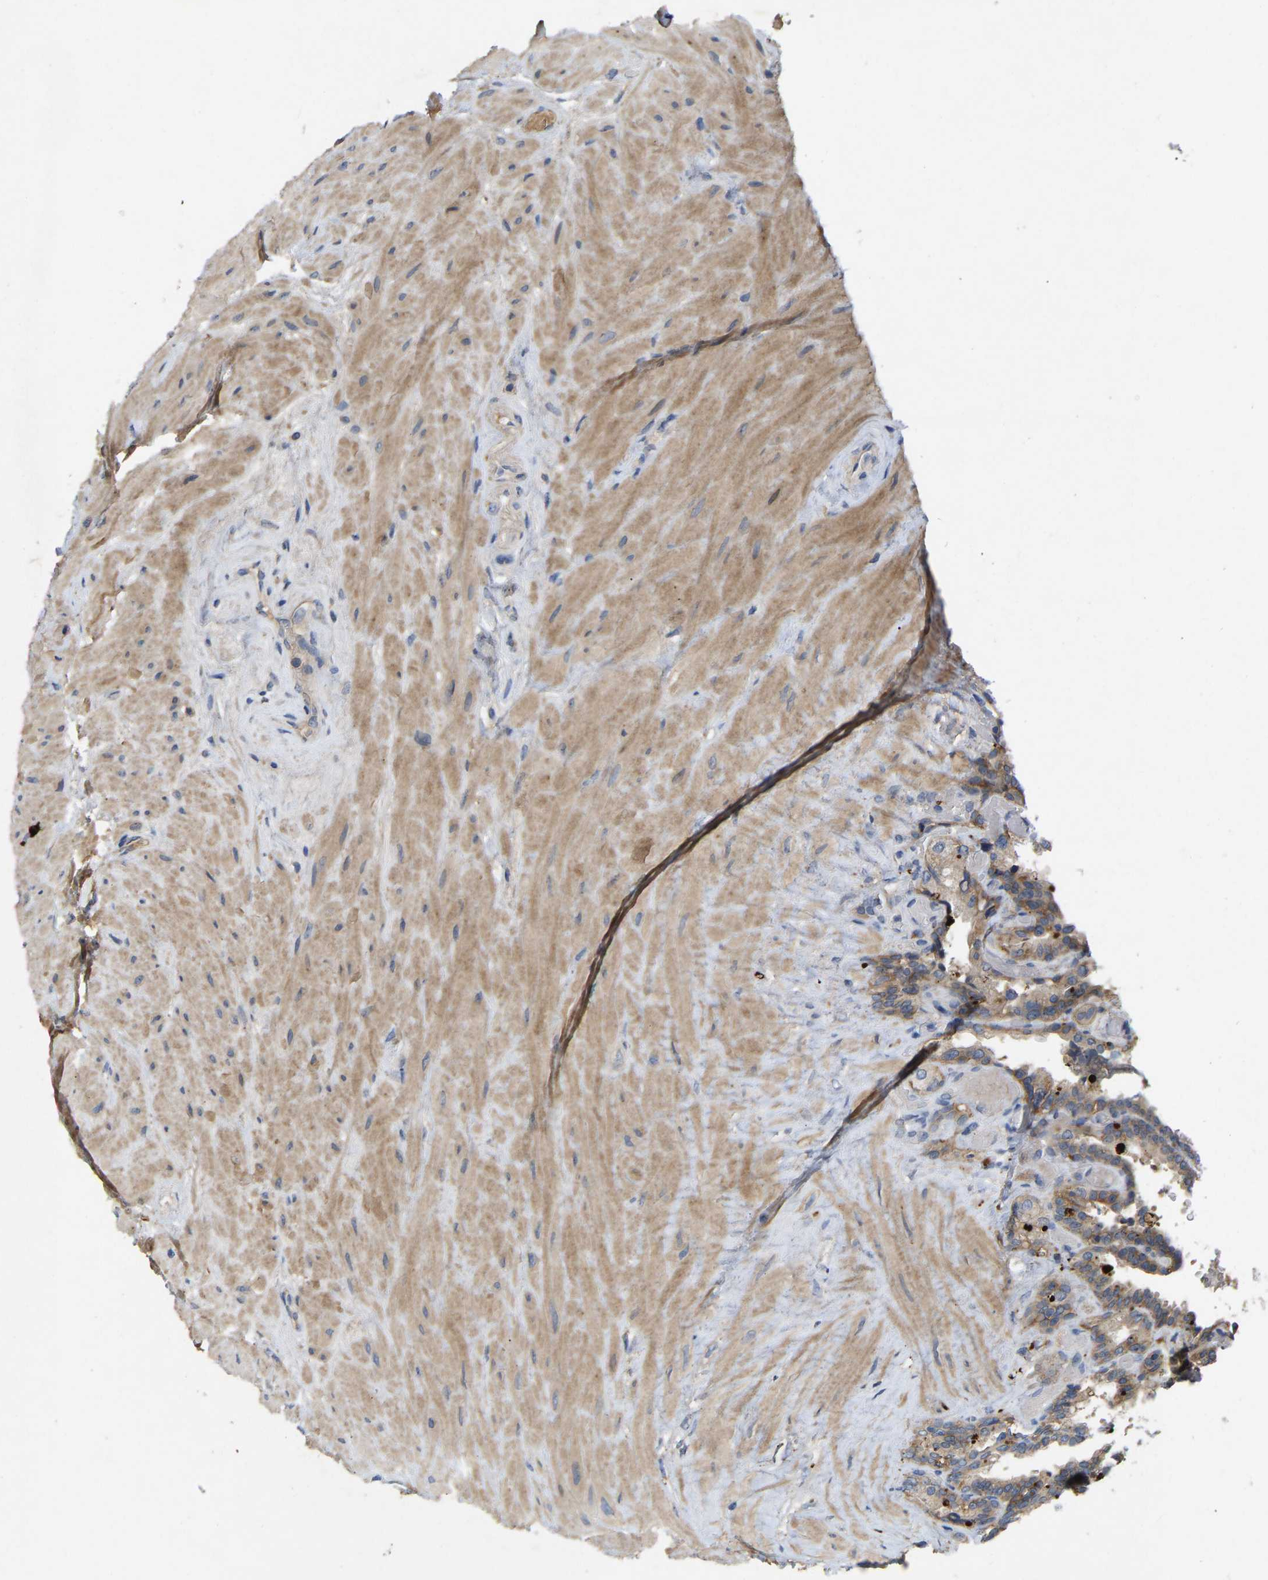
{"staining": {"intensity": "weak", "quantity": "25%-75%", "location": "cytoplasmic/membranous"}, "tissue": "seminal vesicle", "cell_type": "Glandular cells", "image_type": "normal", "snomed": [{"axis": "morphology", "description": "Normal tissue, NOS"}, {"axis": "topography", "description": "Seminal veicle"}], "caption": "DAB immunohistochemical staining of benign seminal vesicle exhibits weak cytoplasmic/membranous protein expression in approximately 25%-75% of glandular cells.", "gene": "LPAR2", "patient": {"sex": "male", "age": 68}}